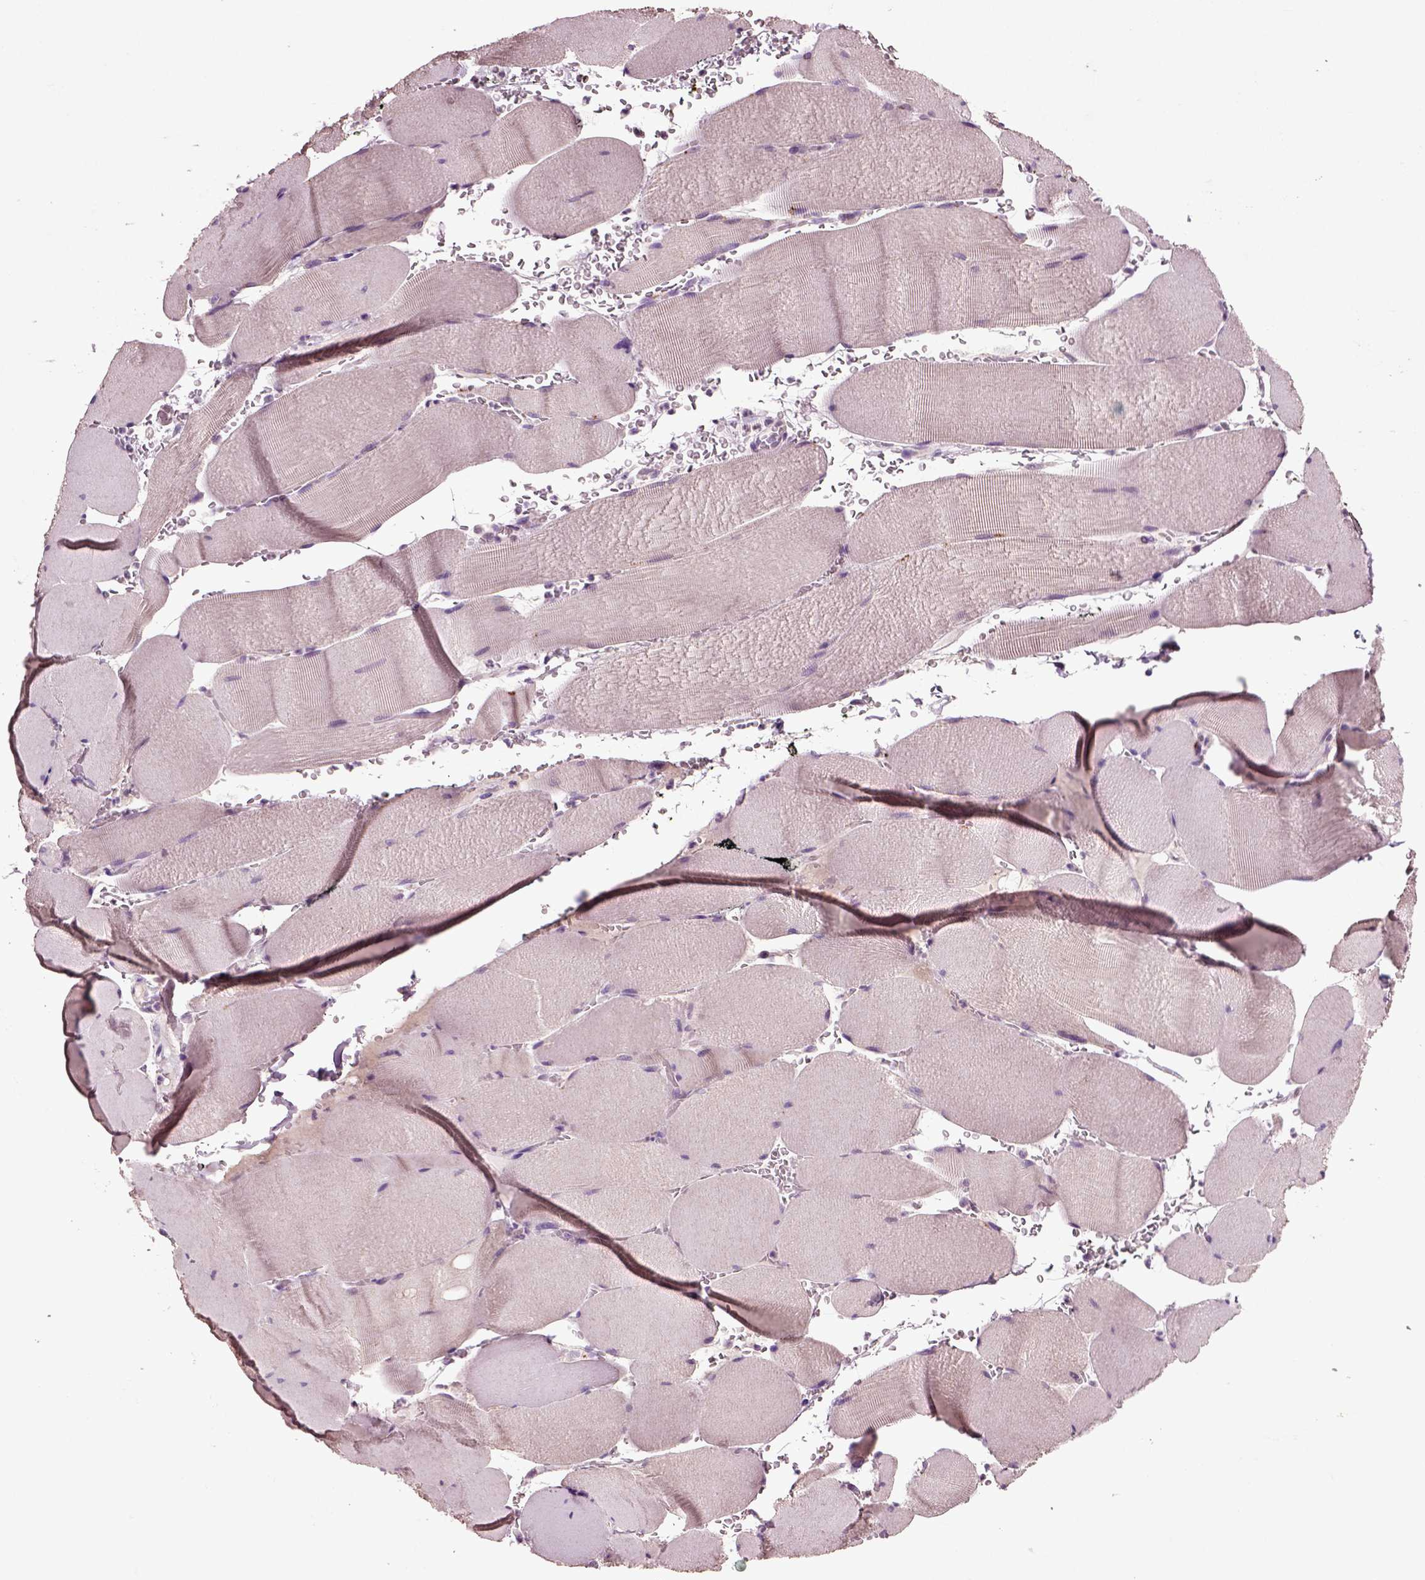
{"staining": {"intensity": "negative", "quantity": "none", "location": "none"}, "tissue": "skeletal muscle", "cell_type": "Myocytes", "image_type": "normal", "snomed": [{"axis": "morphology", "description": "Normal tissue, NOS"}, {"axis": "topography", "description": "Skeletal muscle"}], "caption": "Immunohistochemistry (IHC) image of normal human skeletal muscle stained for a protein (brown), which shows no expression in myocytes. Brightfield microscopy of immunohistochemistry stained with DAB (3,3'-diaminobenzidine) (brown) and hematoxylin (blue), captured at high magnification.", "gene": "CRHR1", "patient": {"sex": "male", "age": 56}}